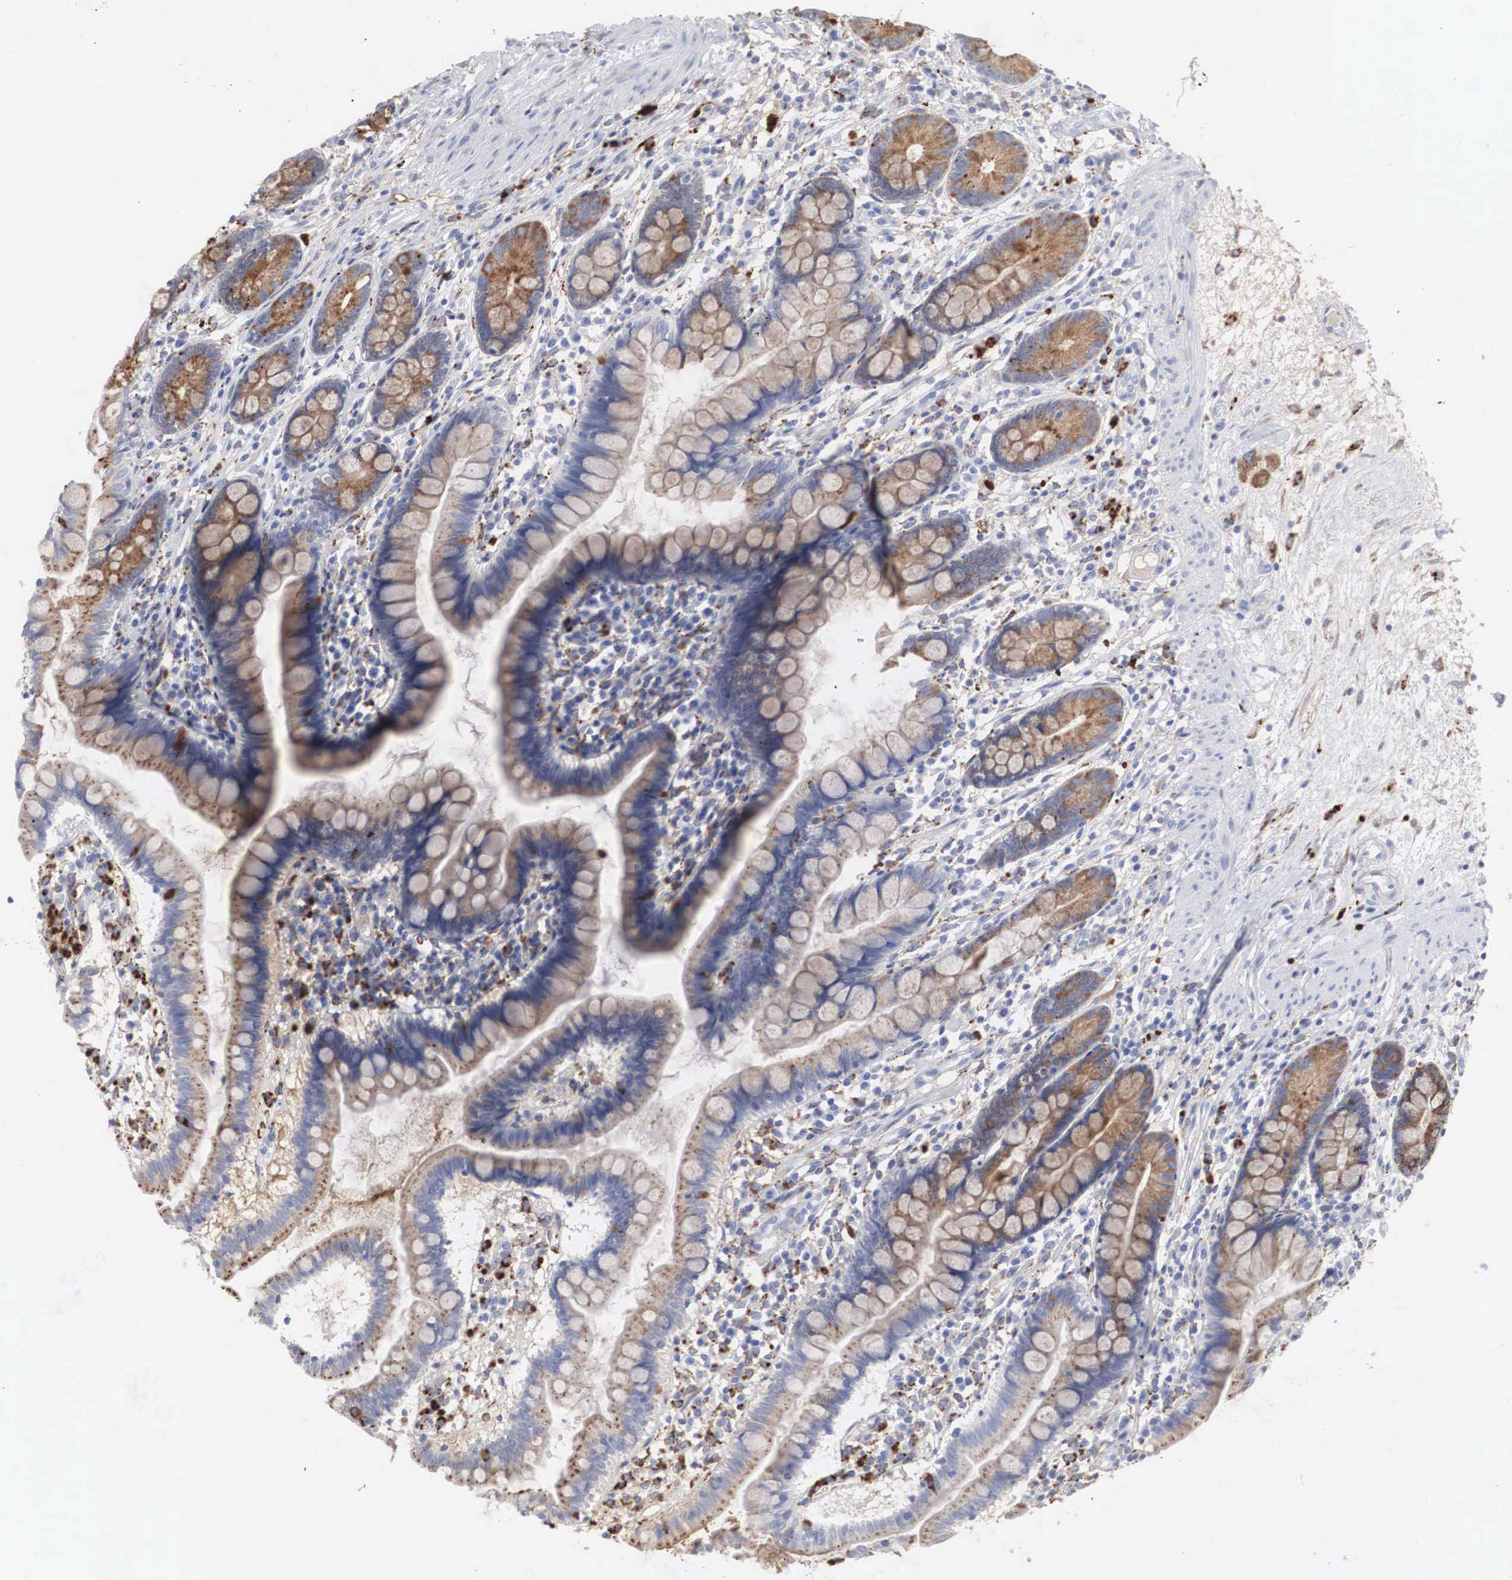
{"staining": {"intensity": "moderate", "quantity": "25%-75%", "location": "cytoplasmic/membranous"}, "tissue": "small intestine", "cell_type": "Glandular cells", "image_type": "normal", "snomed": [{"axis": "morphology", "description": "Normal tissue, NOS"}, {"axis": "topography", "description": "Small intestine"}], "caption": "Immunohistochemical staining of normal human small intestine shows medium levels of moderate cytoplasmic/membranous expression in approximately 25%-75% of glandular cells.", "gene": "LGALS3BP", "patient": {"sex": "female", "age": 51}}